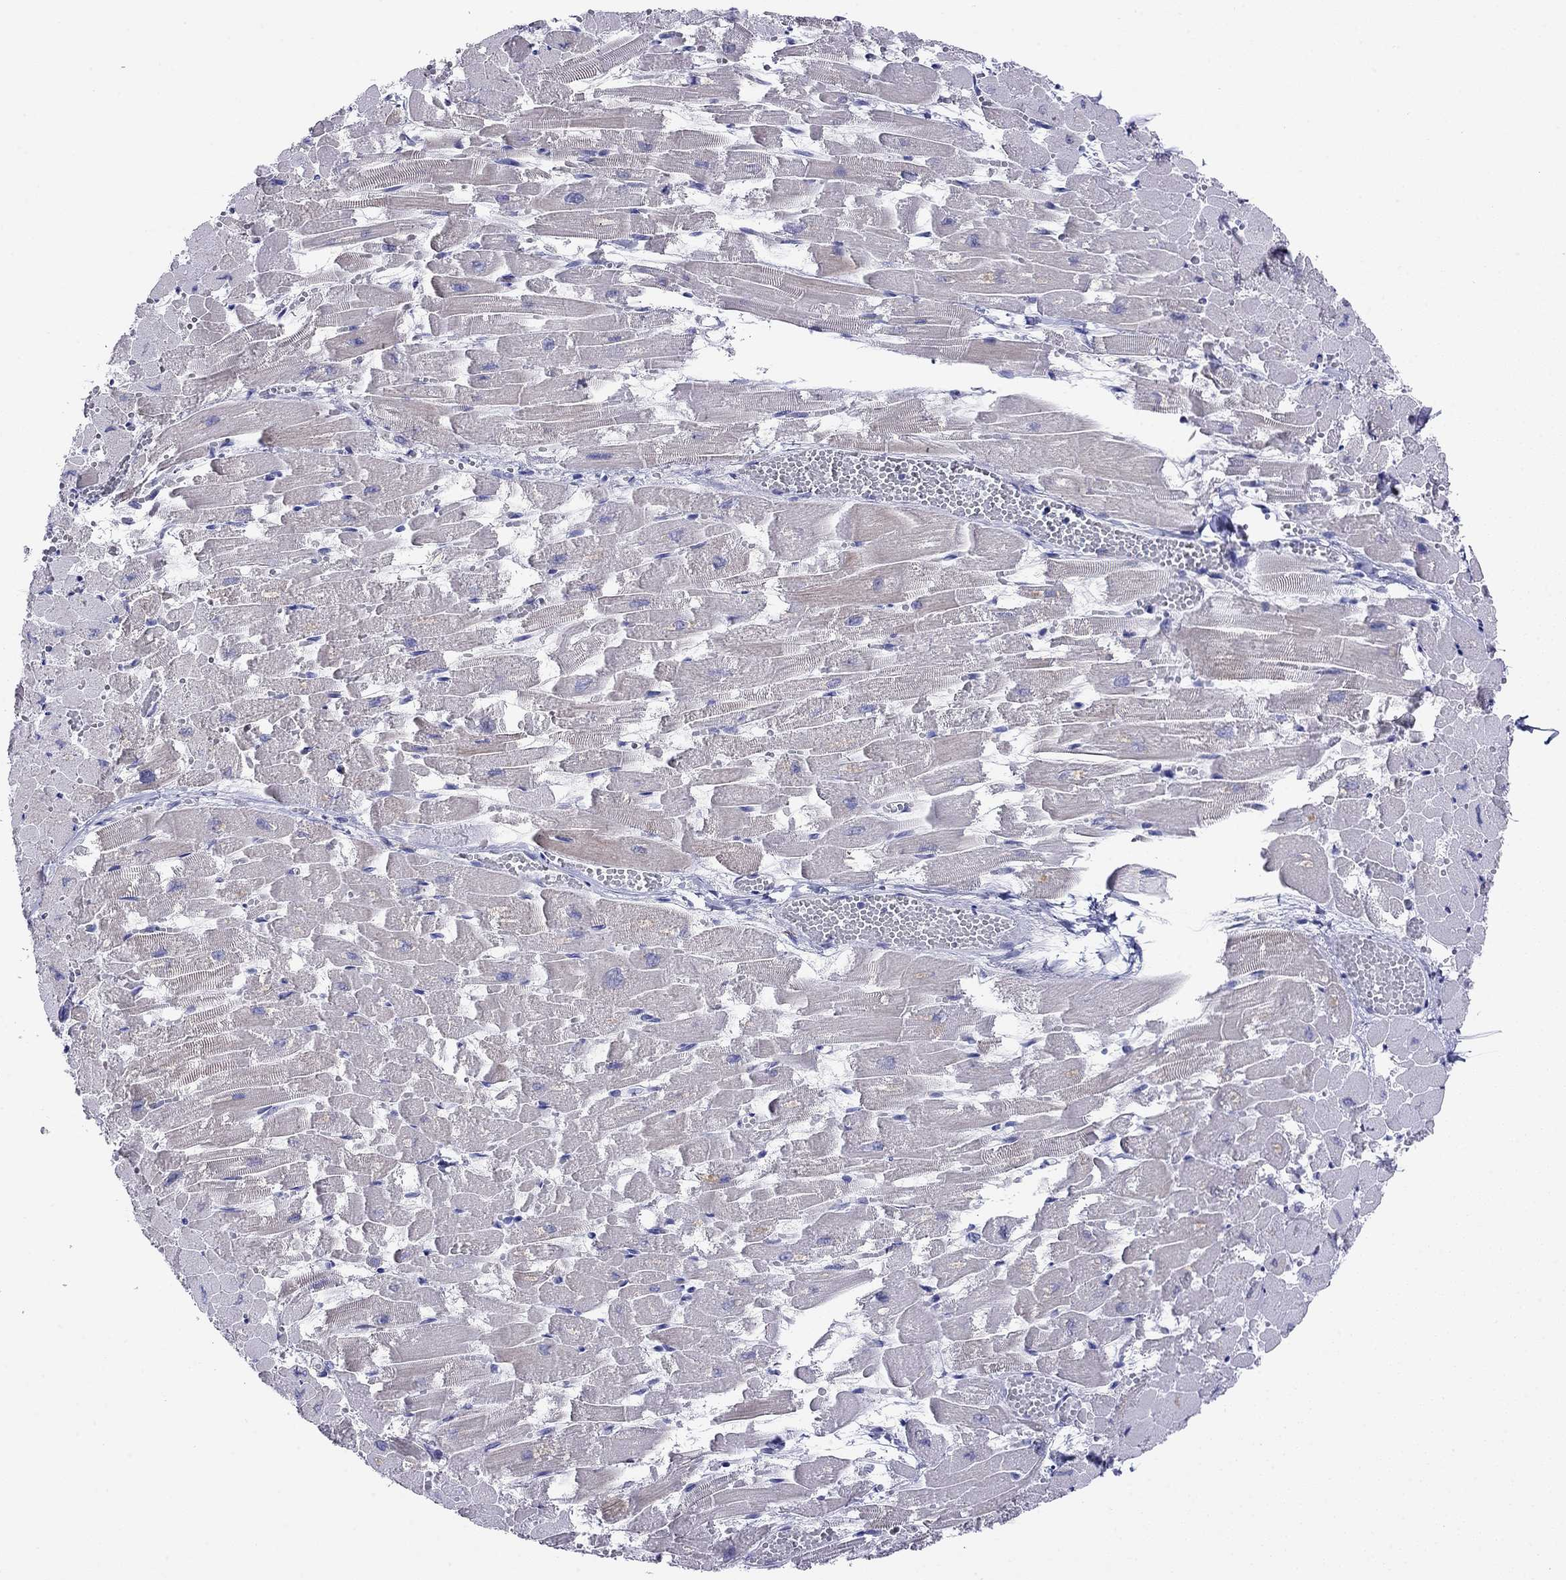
{"staining": {"intensity": "negative", "quantity": "none", "location": "none"}, "tissue": "heart muscle", "cell_type": "Cardiomyocytes", "image_type": "normal", "snomed": [{"axis": "morphology", "description": "Normal tissue, NOS"}, {"axis": "topography", "description": "Heart"}], "caption": "An immunohistochemistry (IHC) photomicrograph of unremarkable heart muscle is shown. There is no staining in cardiomyocytes of heart muscle. (DAB immunohistochemistry (IHC) with hematoxylin counter stain).", "gene": "MYMX", "patient": {"sex": "female", "age": 52}}